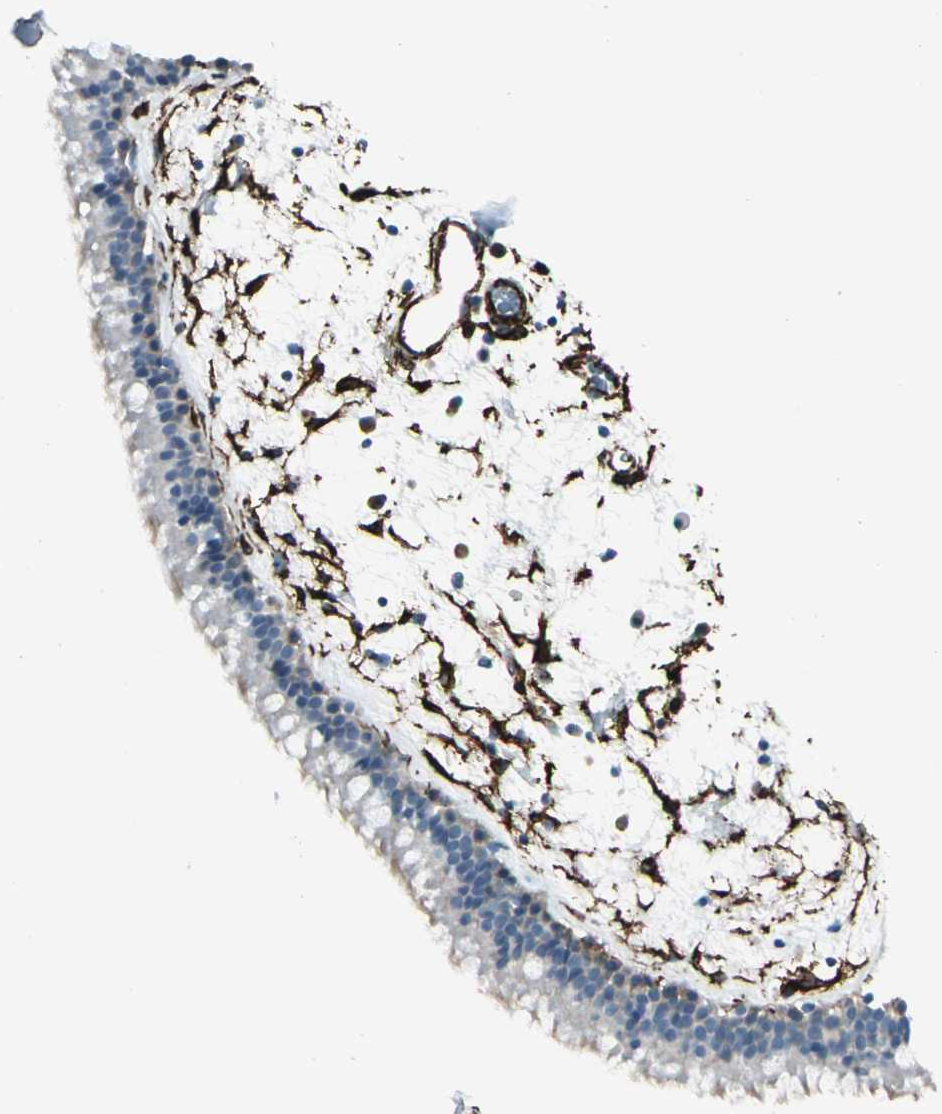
{"staining": {"intensity": "negative", "quantity": "none", "location": "none"}, "tissue": "nasopharynx", "cell_type": "Respiratory epithelial cells", "image_type": "normal", "snomed": [{"axis": "morphology", "description": "Normal tissue, NOS"}, {"axis": "morphology", "description": "Inflammation, NOS"}, {"axis": "topography", "description": "Nasopharynx"}], "caption": "An immunohistochemistry (IHC) histopathology image of benign nasopharynx is shown. There is no staining in respiratory epithelial cells of nasopharynx.", "gene": "CALD1", "patient": {"sex": "male", "age": 48}}